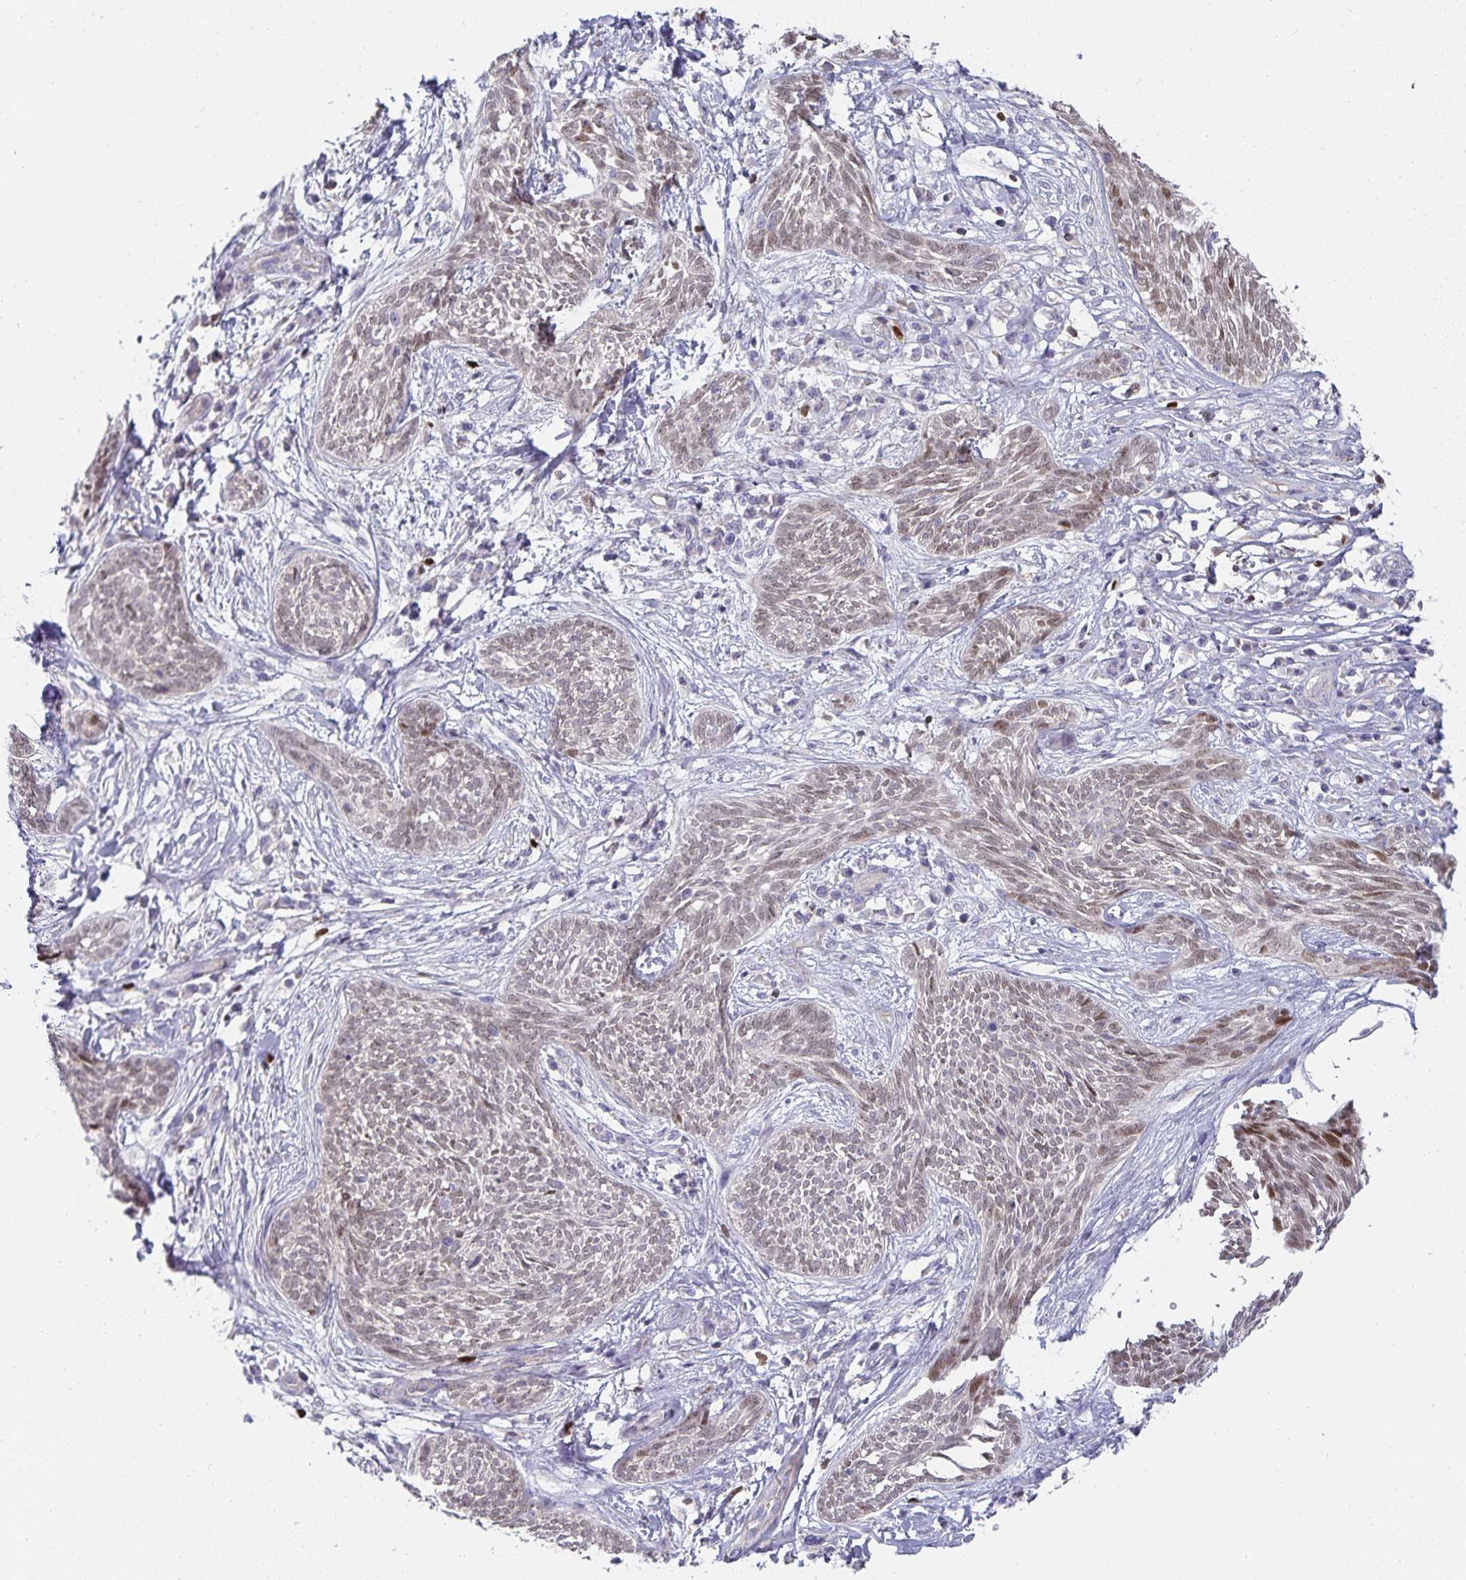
{"staining": {"intensity": "weak", "quantity": ">75%", "location": "nuclear"}, "tissue": "skin cancer", "cell_type": "Tumor cells", "image_type": "cancer", "snomed": [{"axis": "morphology", "description": "Basal cell carcinoma"}, {"axis": "topography", "description": "Skin"}, {"axis": "topography", "description": "Skin, foot"}], "caption": "DAB immunohistochemical staining of human skin cancer shows weak nuclear protein expression in about >75% of tumor cells. (Stains: DAB in brown, nuclei in blue, Microscopy: brightfield microscopy at high magnification).", "gene": "GATA3", "patient": {"sex": "female", "age": 86}}